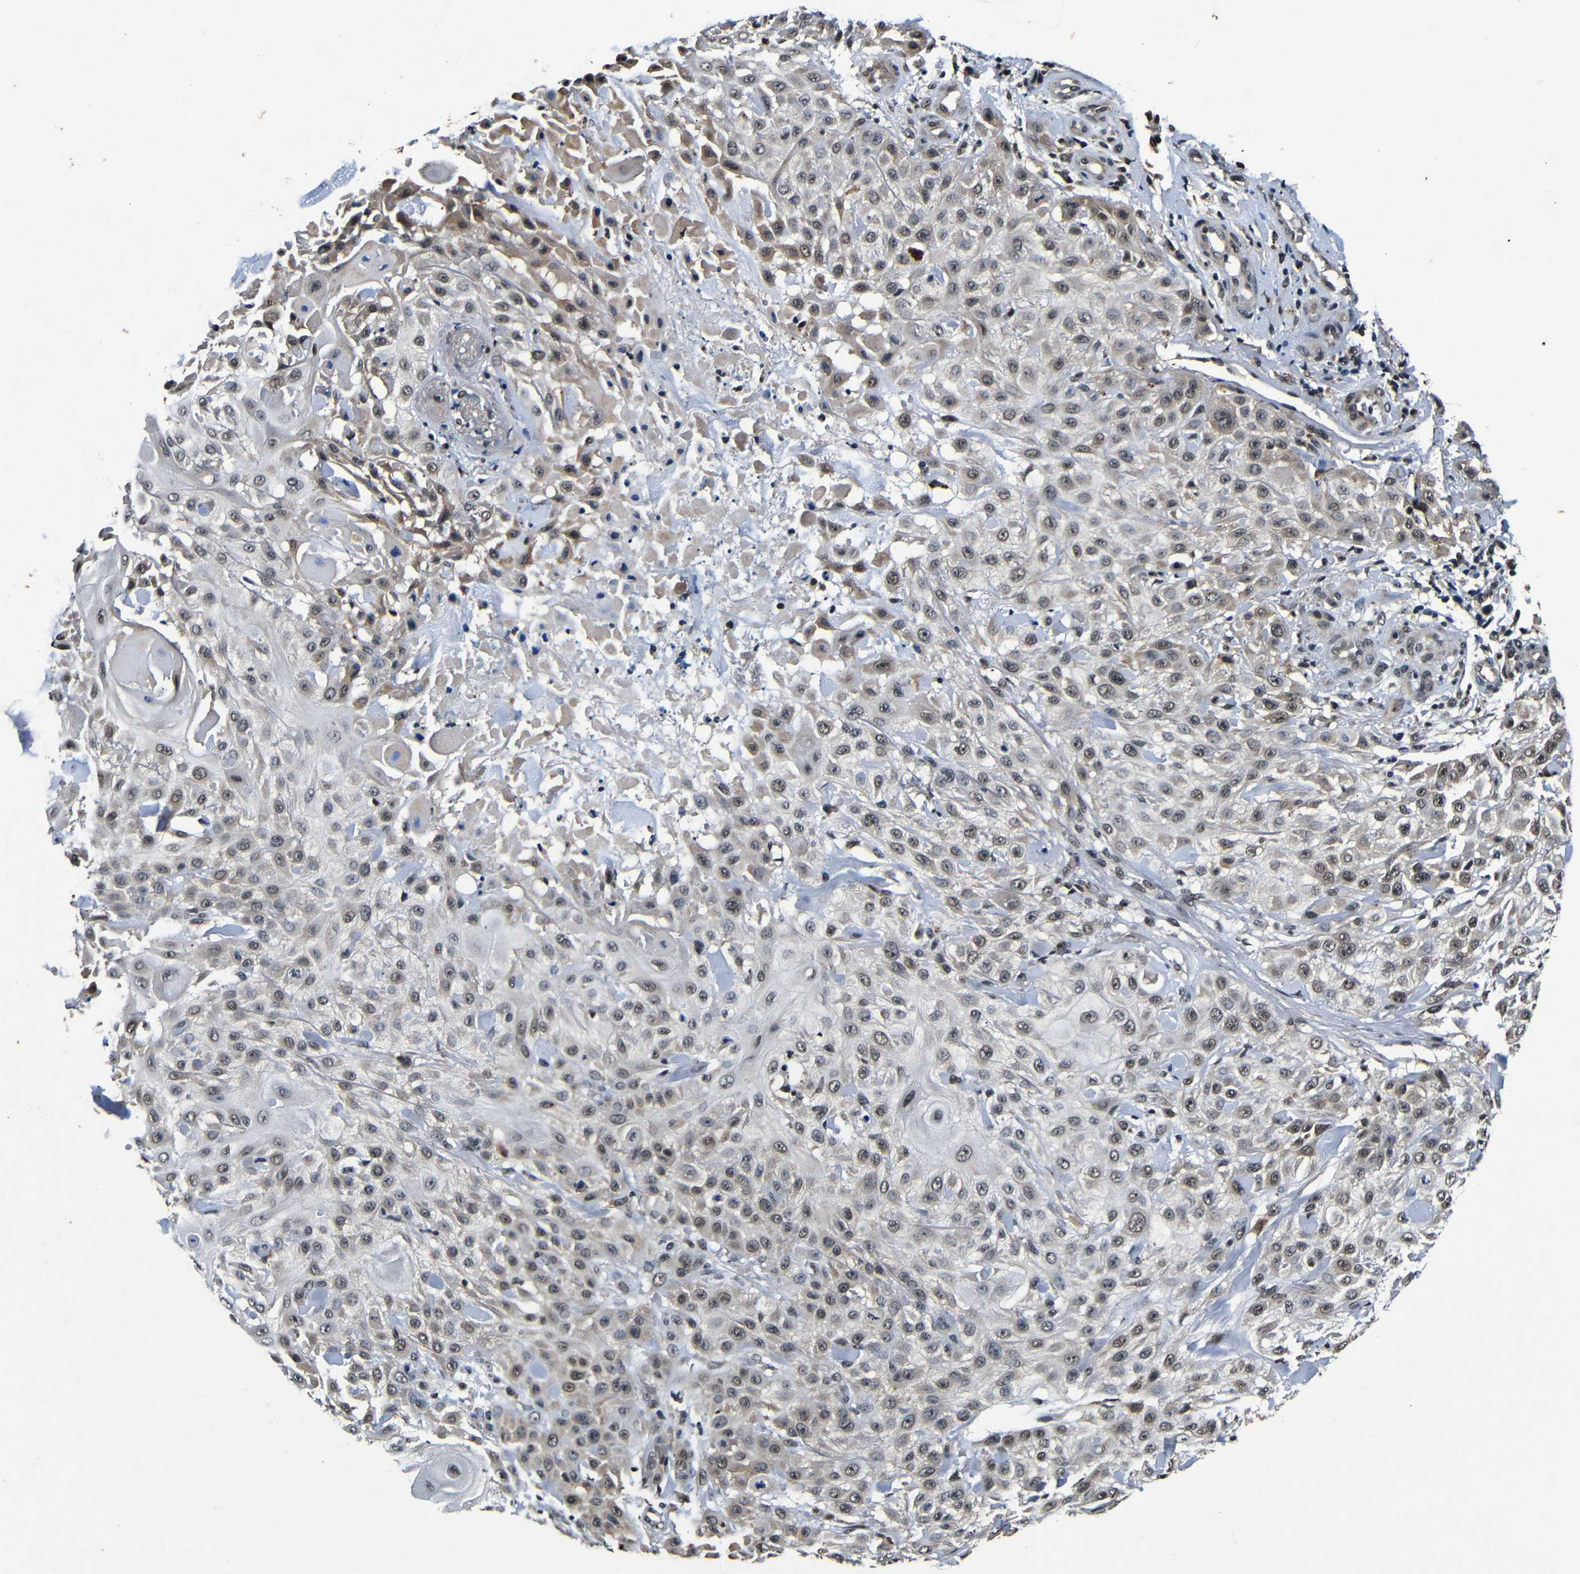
{"staining": {"intensity": "weak", "quantity": ">75%", "location": "cytoplasmic/membranous,nuclear"}, "tissue": "skin cancer", "cell_type": "Tumor cells", "image_type": "cancer", "snomed": [{"axis": "morphology", "description": "Squamous cell carcinoma, NOS"}, {"axis": "topography", "description": "Skin"}], "caption": "A high-resolution micrograph shows IHC staining of squamous cell carcinoma (skin), which reveals weak cytoplasmic/membranous and nuclear staining in approximately >75% of tumor cells. (DAB IHC with brightfield microscopy, high magnification).", "gene": "FOXD4", "patient": {"sex": "female", "age": 42}}